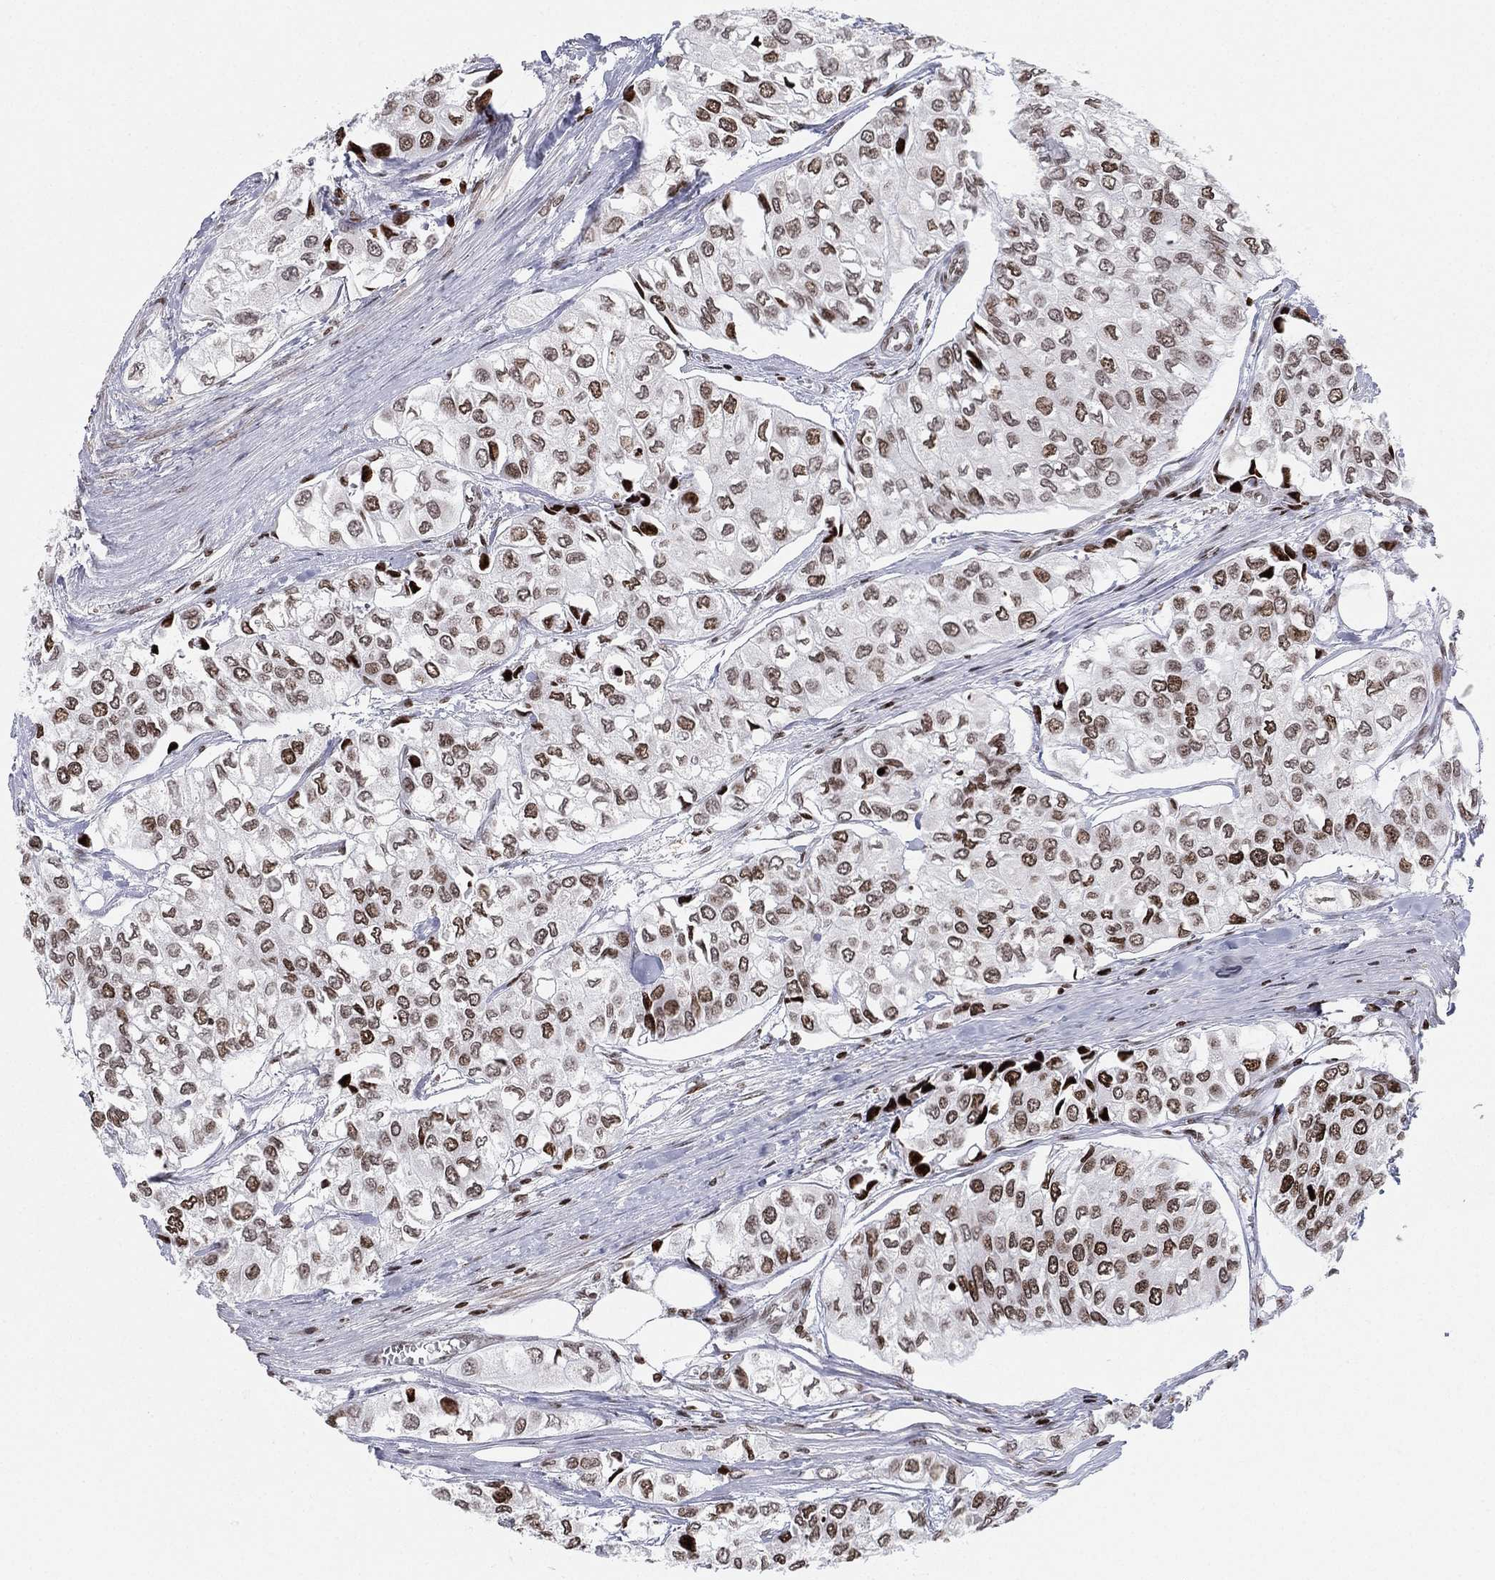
{"staining": {"intensity": "moderate", "quantity": "<25%", "location": "nuclear"}, "tissue": "urothelial cancer", "cell_type": "Tumor cells", "image_type": "cancer", "snomed": [{"axis": "morphology", "description": "Urothelial carcinoma, High grade"}, {"axis": "topography", "description": "Urinary bladder"}], "caption": "Urothelial cancer stained for a protein (brown) exhibits moderate nuclear positive positivity in about <25% of tumor cells.", "gene": "MFSD14A", "patient": {"sex": "male", "age": 73}}